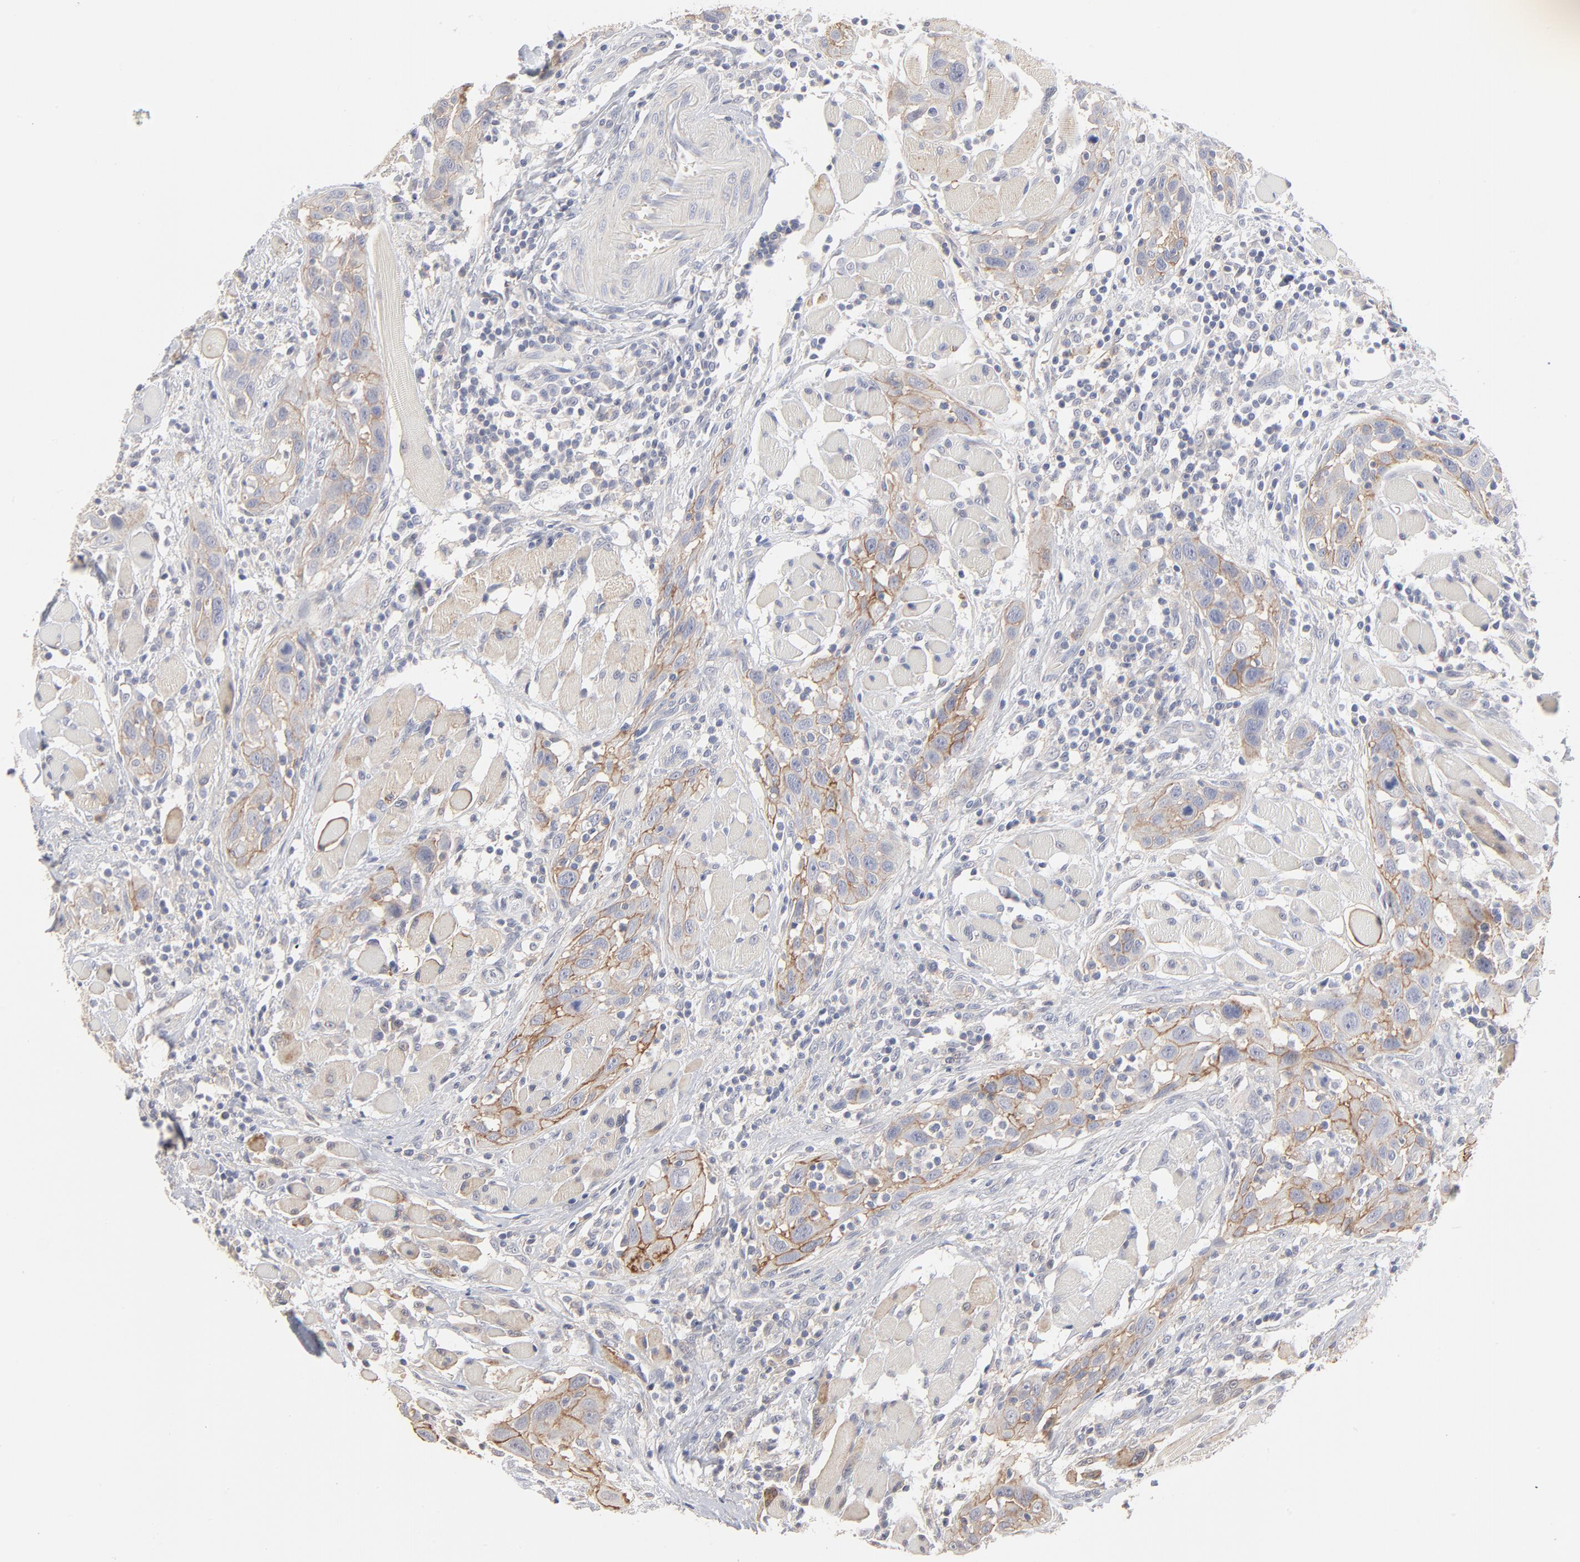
{"staining": {"intensity": "moderate", "quantity": ">75%", "location": "cytoplasmic/membranous"}, "tissue": "head and neck cancer", "cell_type": "Tumor cells", "image_type": "cancer", "snomed": [{"axis": "morphology", "description": "Squamous cell carcinoma, NOS"}, {"axis": "topography", "description": "Oral tissue"}, {"axis": "topography", "description": "Head-Neck"}], "caption": "Protein staining displays moderate cytoplasmic/membranous staining in approximately >75% of tumor cells in squamous cell carcinoma (head and neck).", "gene": "SLC16A1", "patient": {"sex": "female", "age": 50}}